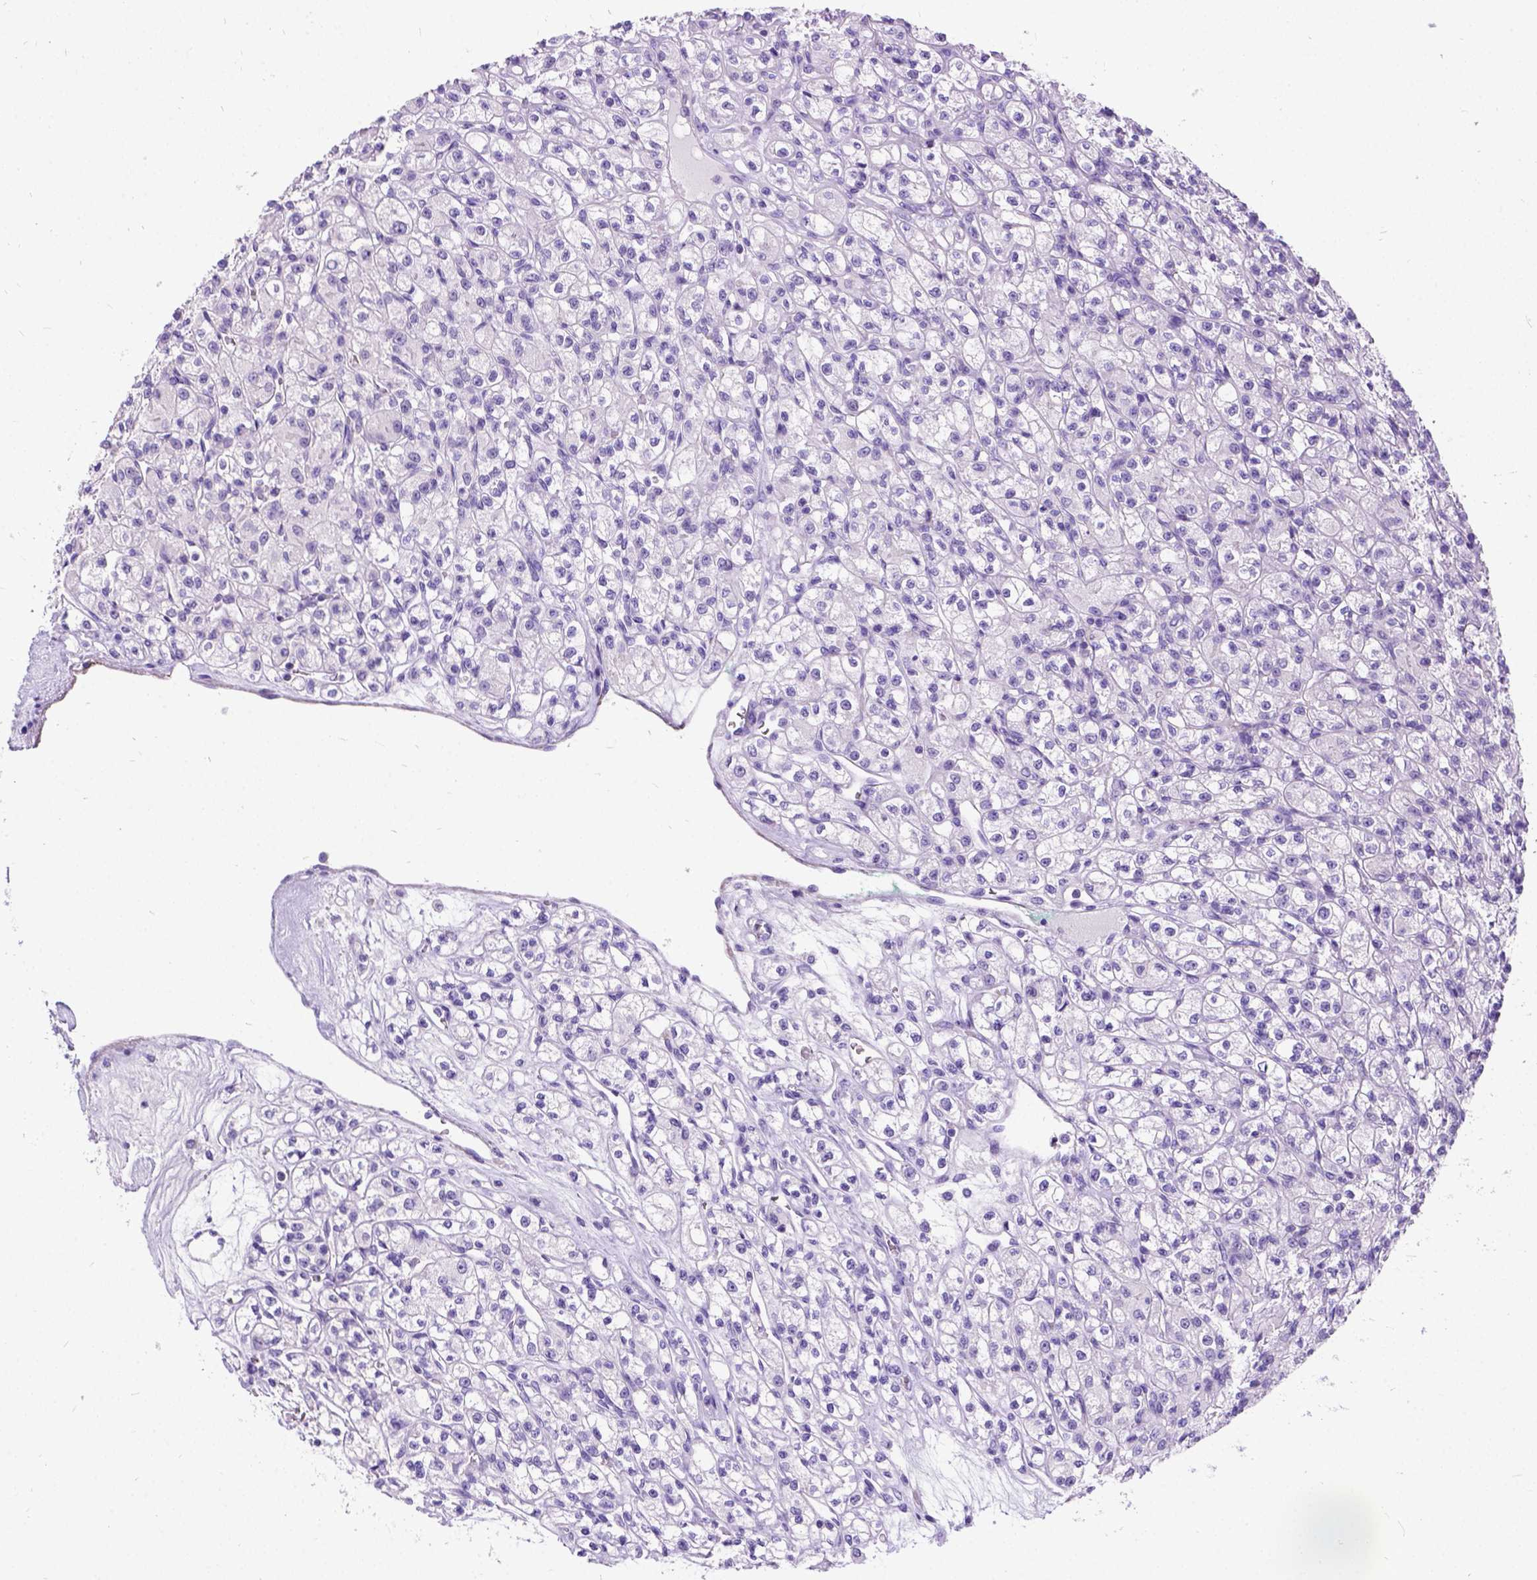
{"staining": {"intensity": "negative", "quantity": "none", "location": "none"}, "tissue": "renal cancer", "cell_type": "Tumor cells", "image_type": "cancer", "snomed": [{"axis": "morphology", "description": "Adenocarcinoma, NOS"}, {"axis": "topography", "description": "Kidney"}], "caption": "This is an immunohistochemistry (IHC) micrograph of human adenocarcinoma (renal). There is no staining in tumor cells.", "gene": "PRG2", "patient": {"sex": "female", "age": 70}}